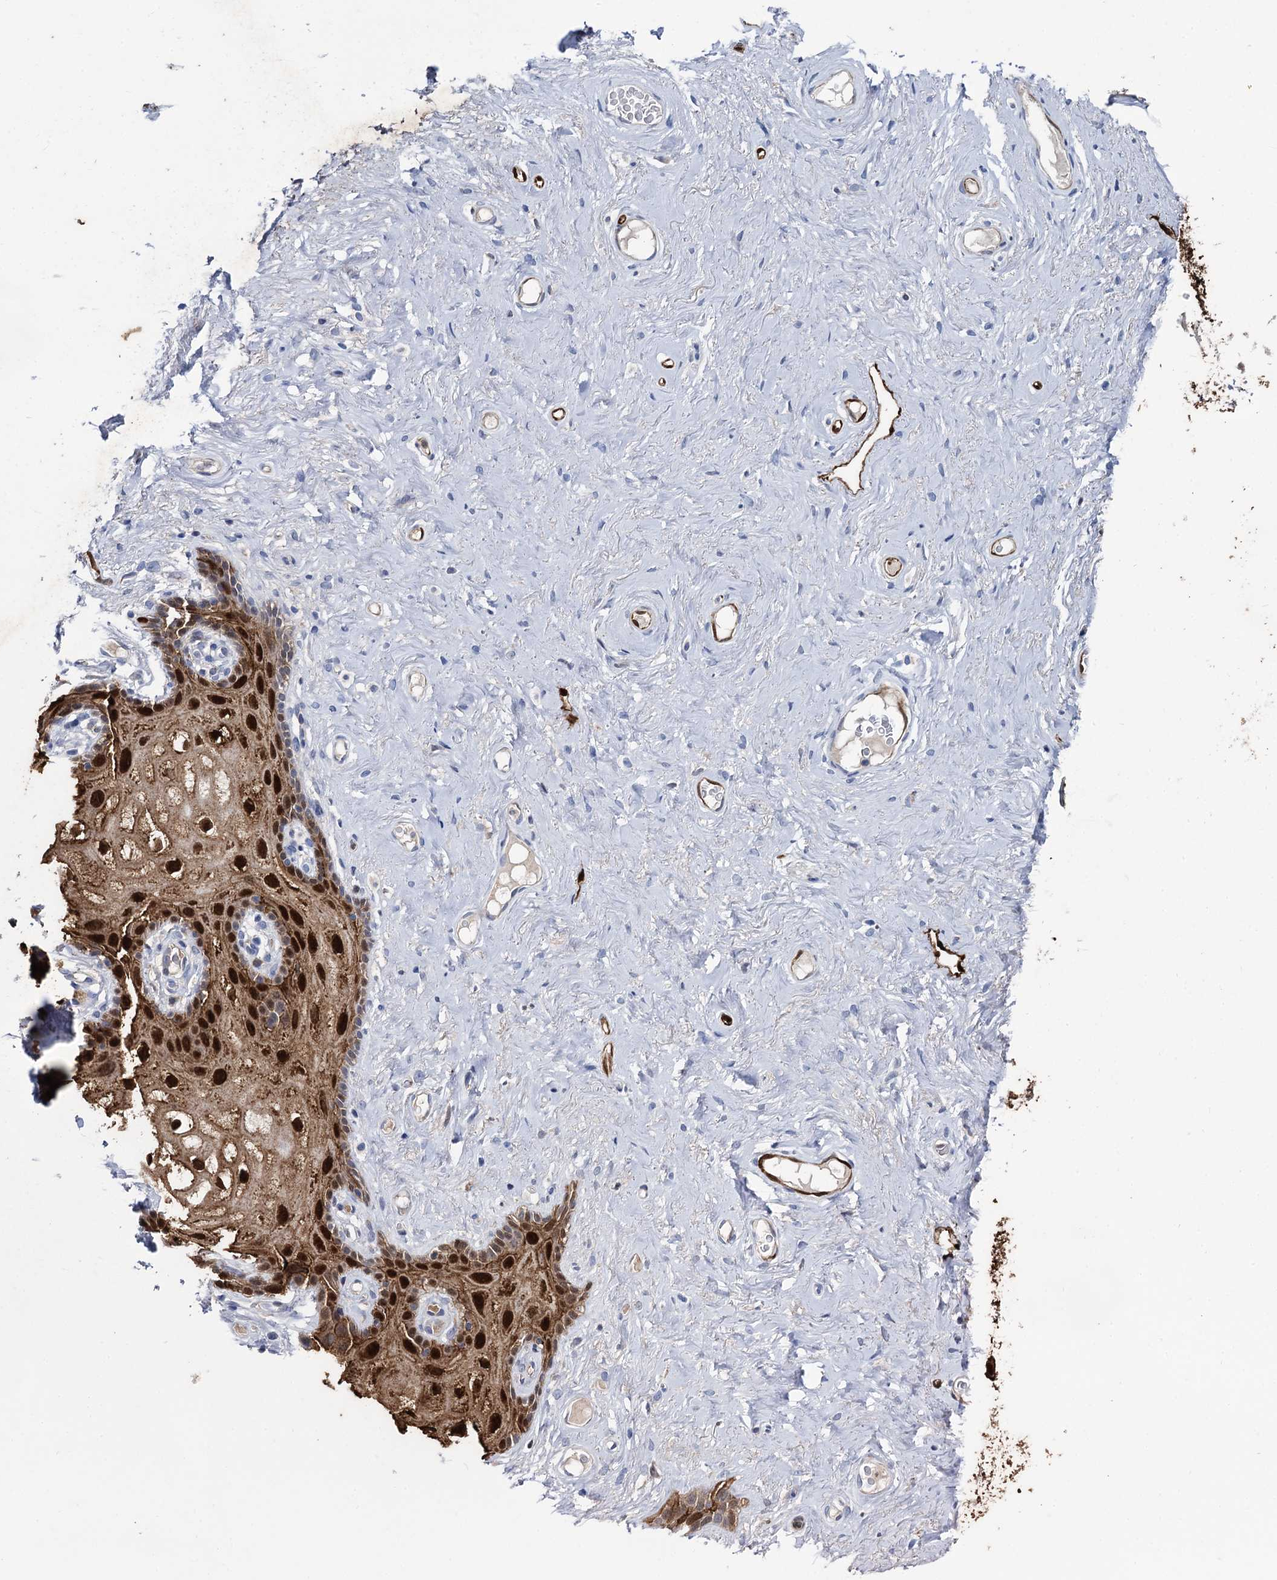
{"staining": {"intensity": "strong", "quantity": ">75%", "location": "cytoplasmic/membranous,nuclear"}, "tissue": "vagina", "cell_type": "Squamous epithelial cells", "image_type": "normal", "snomed": [{"axis": "morphology", "description": "Normal tissue, NOS"}, {"axis": "topography", "description": "Vagina"}, {"axis": "topography", "description": "Peripheral nerve tissue"}], "caption": "Vagina stained for a protein (brown) shows strong cytoplasmic/membranous,nuclear positive expression in approximately >75% of squamous epithelial cells.", "gene": "FABP5", "patient": {"sex": "female", "age": 71}}